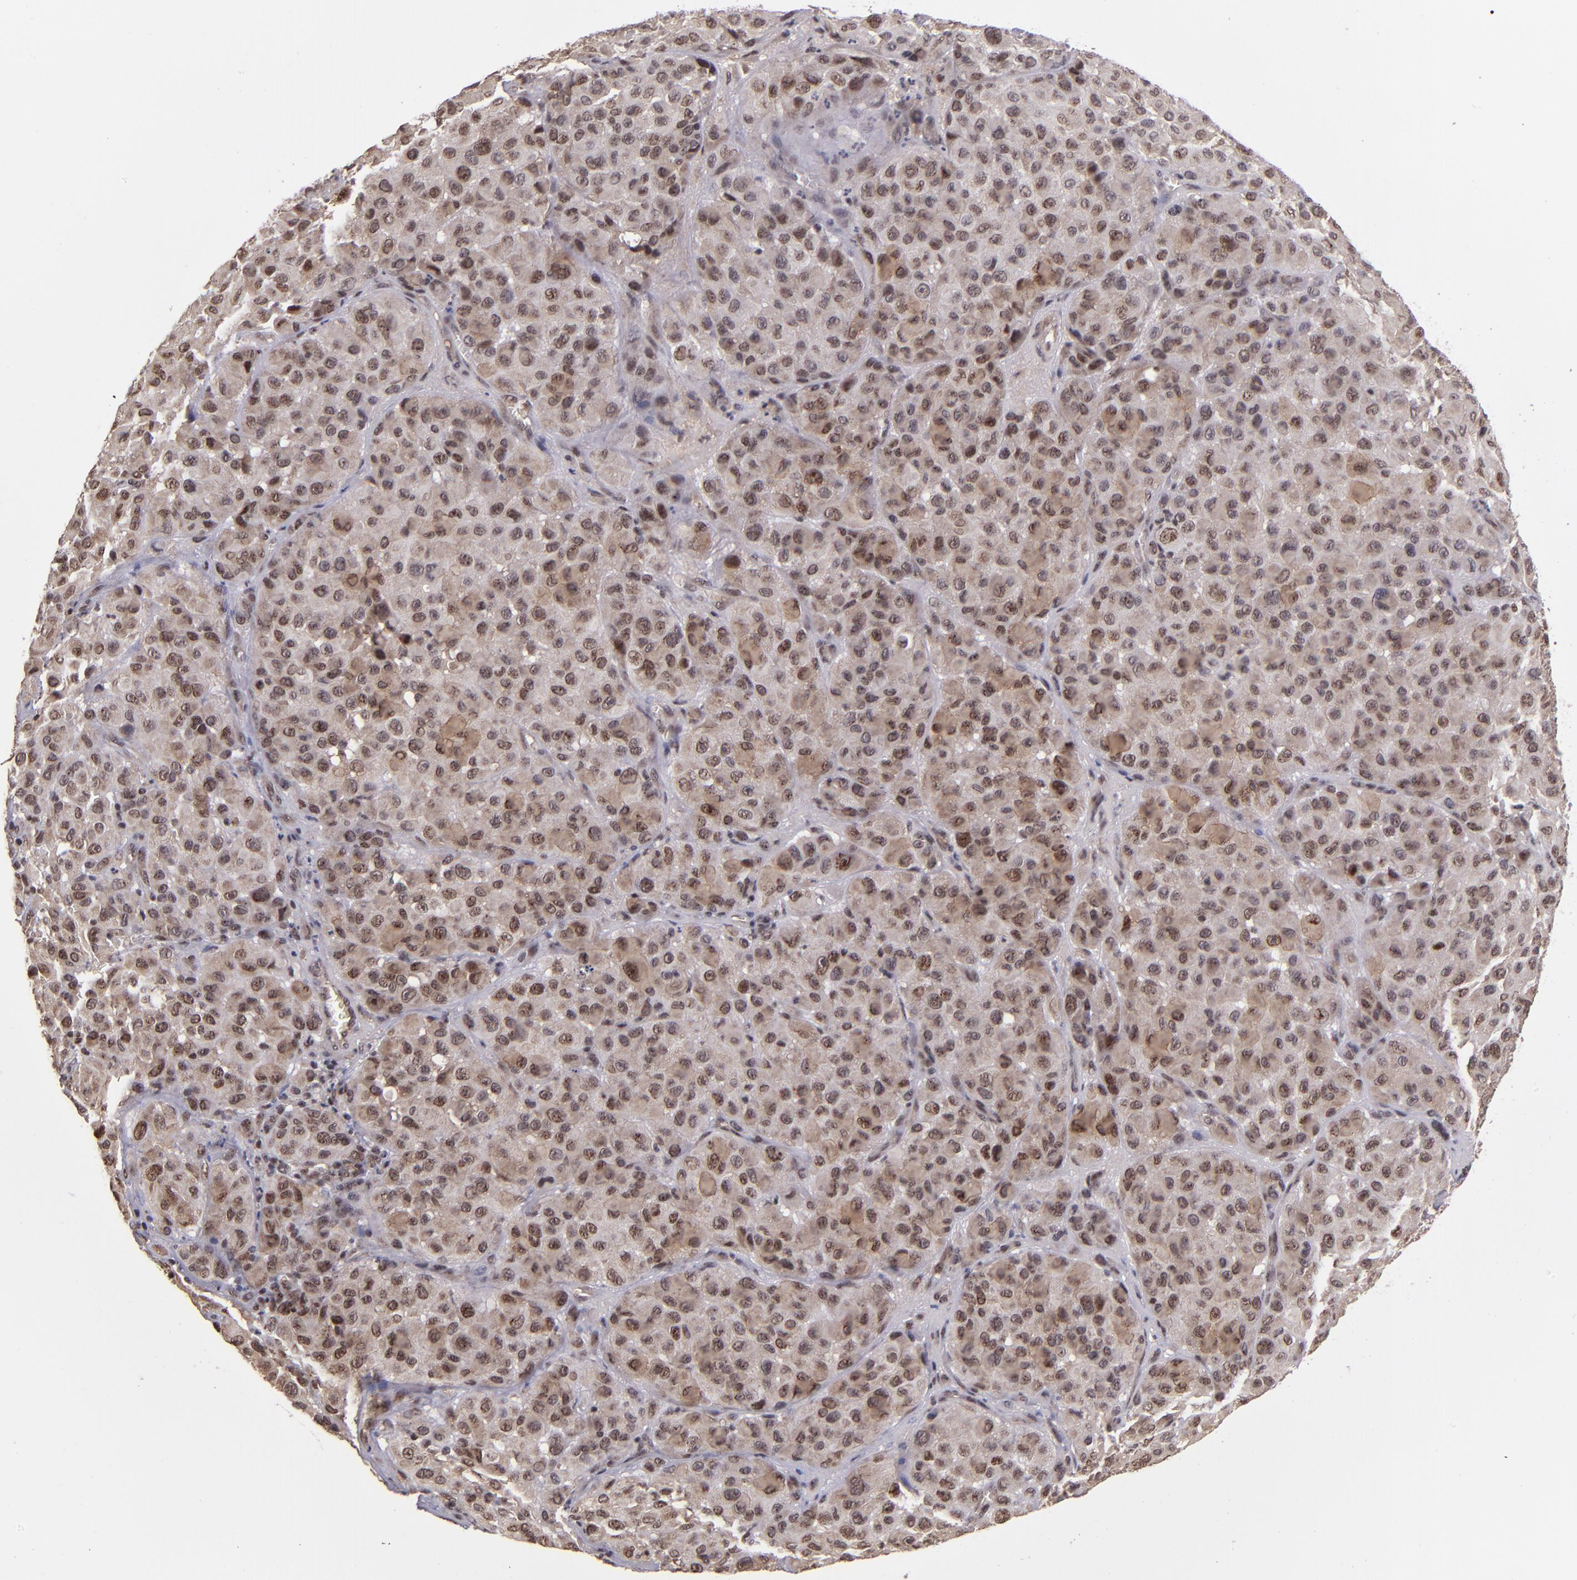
{"staining": {"intensity": "moderate", "quantity": ">75%", "location": "nuclear"}, "tissue": "melanoma", "cell_type": "Tumor cells", "image_type": "cancer", "snomed": [{"axis": "morphology", "description": "Malignant melanoma, NOS"}, {"axis": "topography", "description": "Skin"}], "caption": "A photomicrograph showing moderate nuclear staining in approximately >75% of tumor cells in melanoma, as visualized by brown immunohistochemical staining.", "gene": "ABHD12B", "patient": {"sex": "female", "age": 21}}